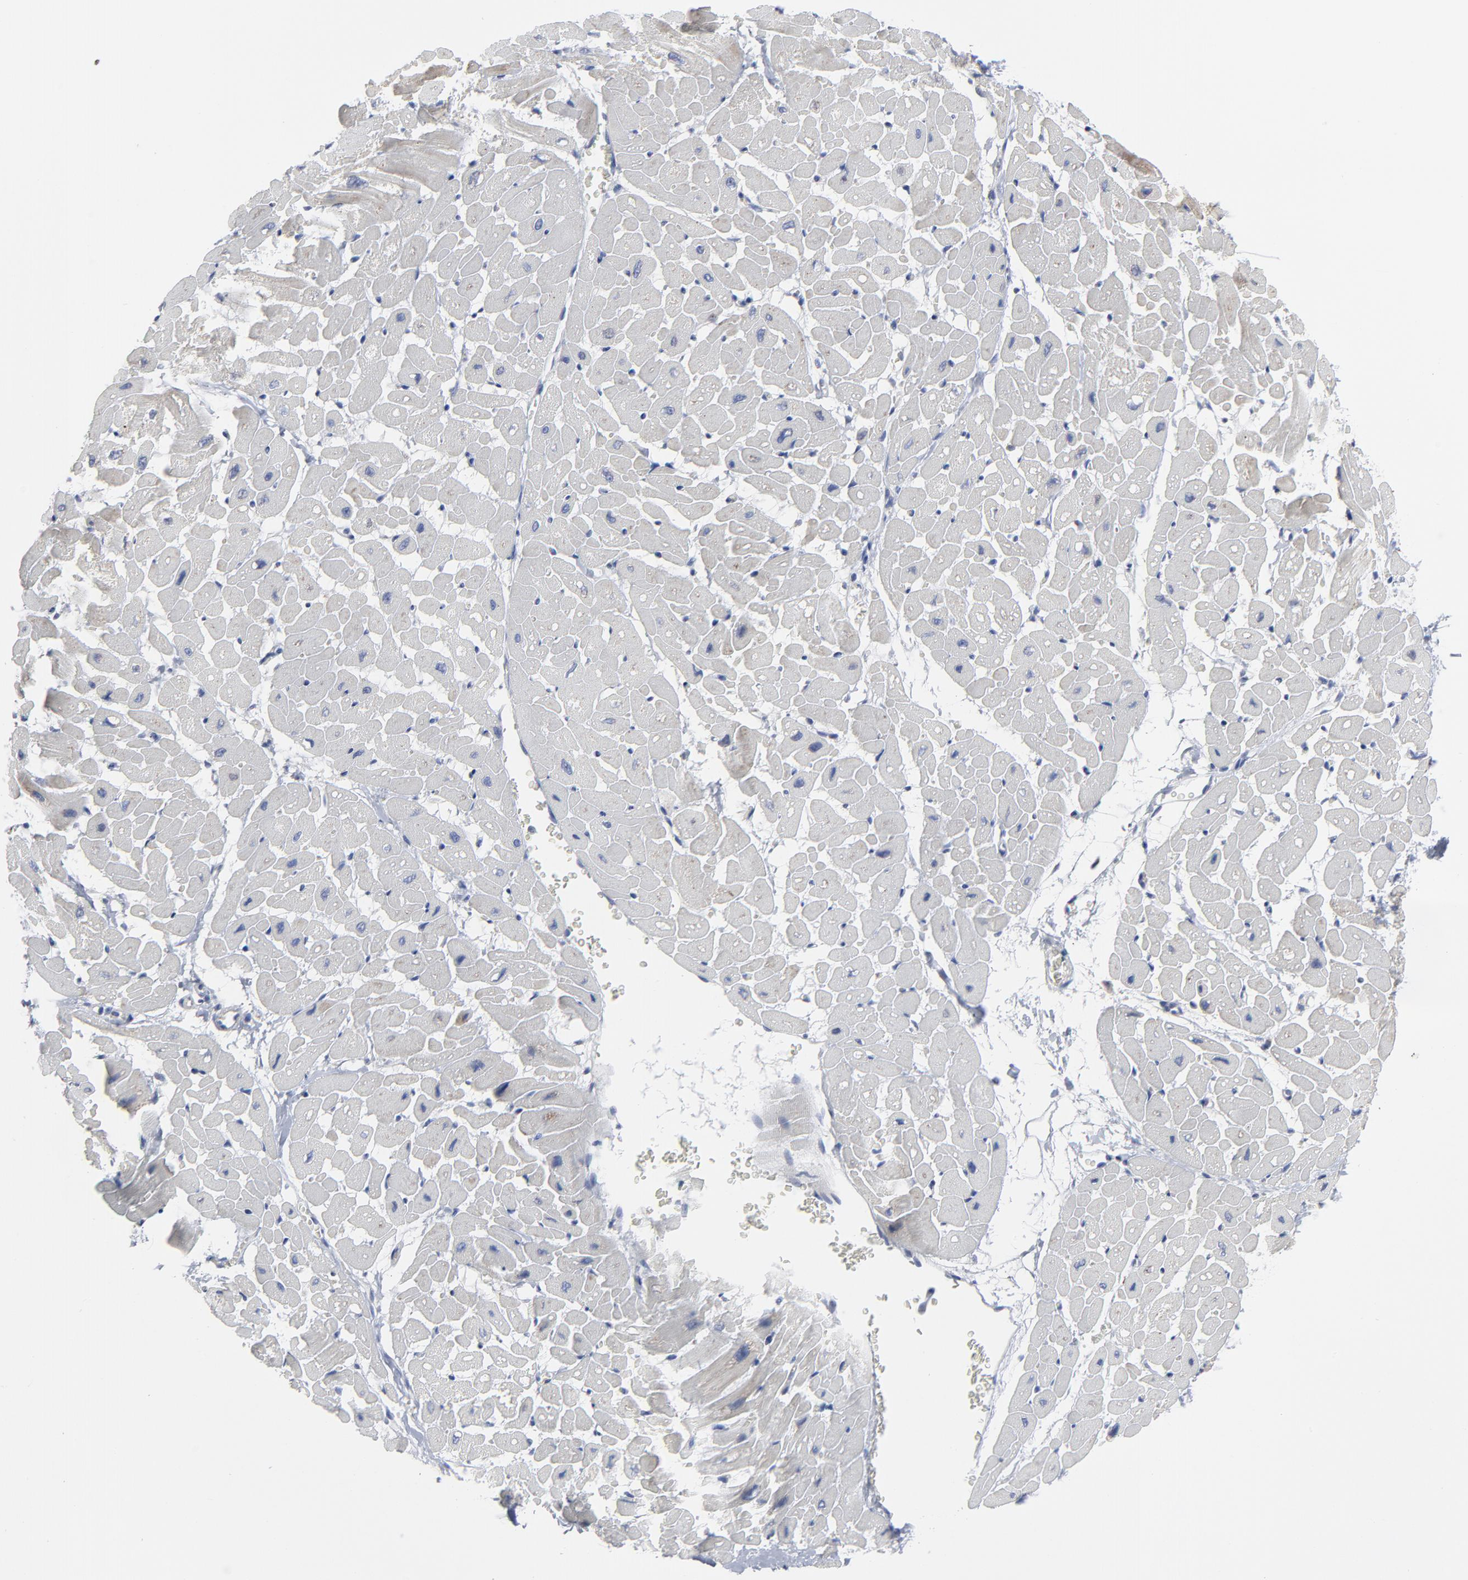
{"staining": {"intensity": "negative", "quantity": "none", "location": "none"}, "tissue": "heart muscle", "cell_type": "Cardiomyocytes", "image_type": "normal", "snomed": [{"axis": "morphology", "description": "Normal tissue, NOS"}, {"axis": "topography", "description": "Heart"}], "caption": "Cardiomyocytes are negative for protein expression in normal human heart muscle. (DAB immunohistochemistry (IHC) visualized using brightfield microscopy, high magnification).", "gene": "TXNRD2", "patient": {"sex": "male", "age": 45}}